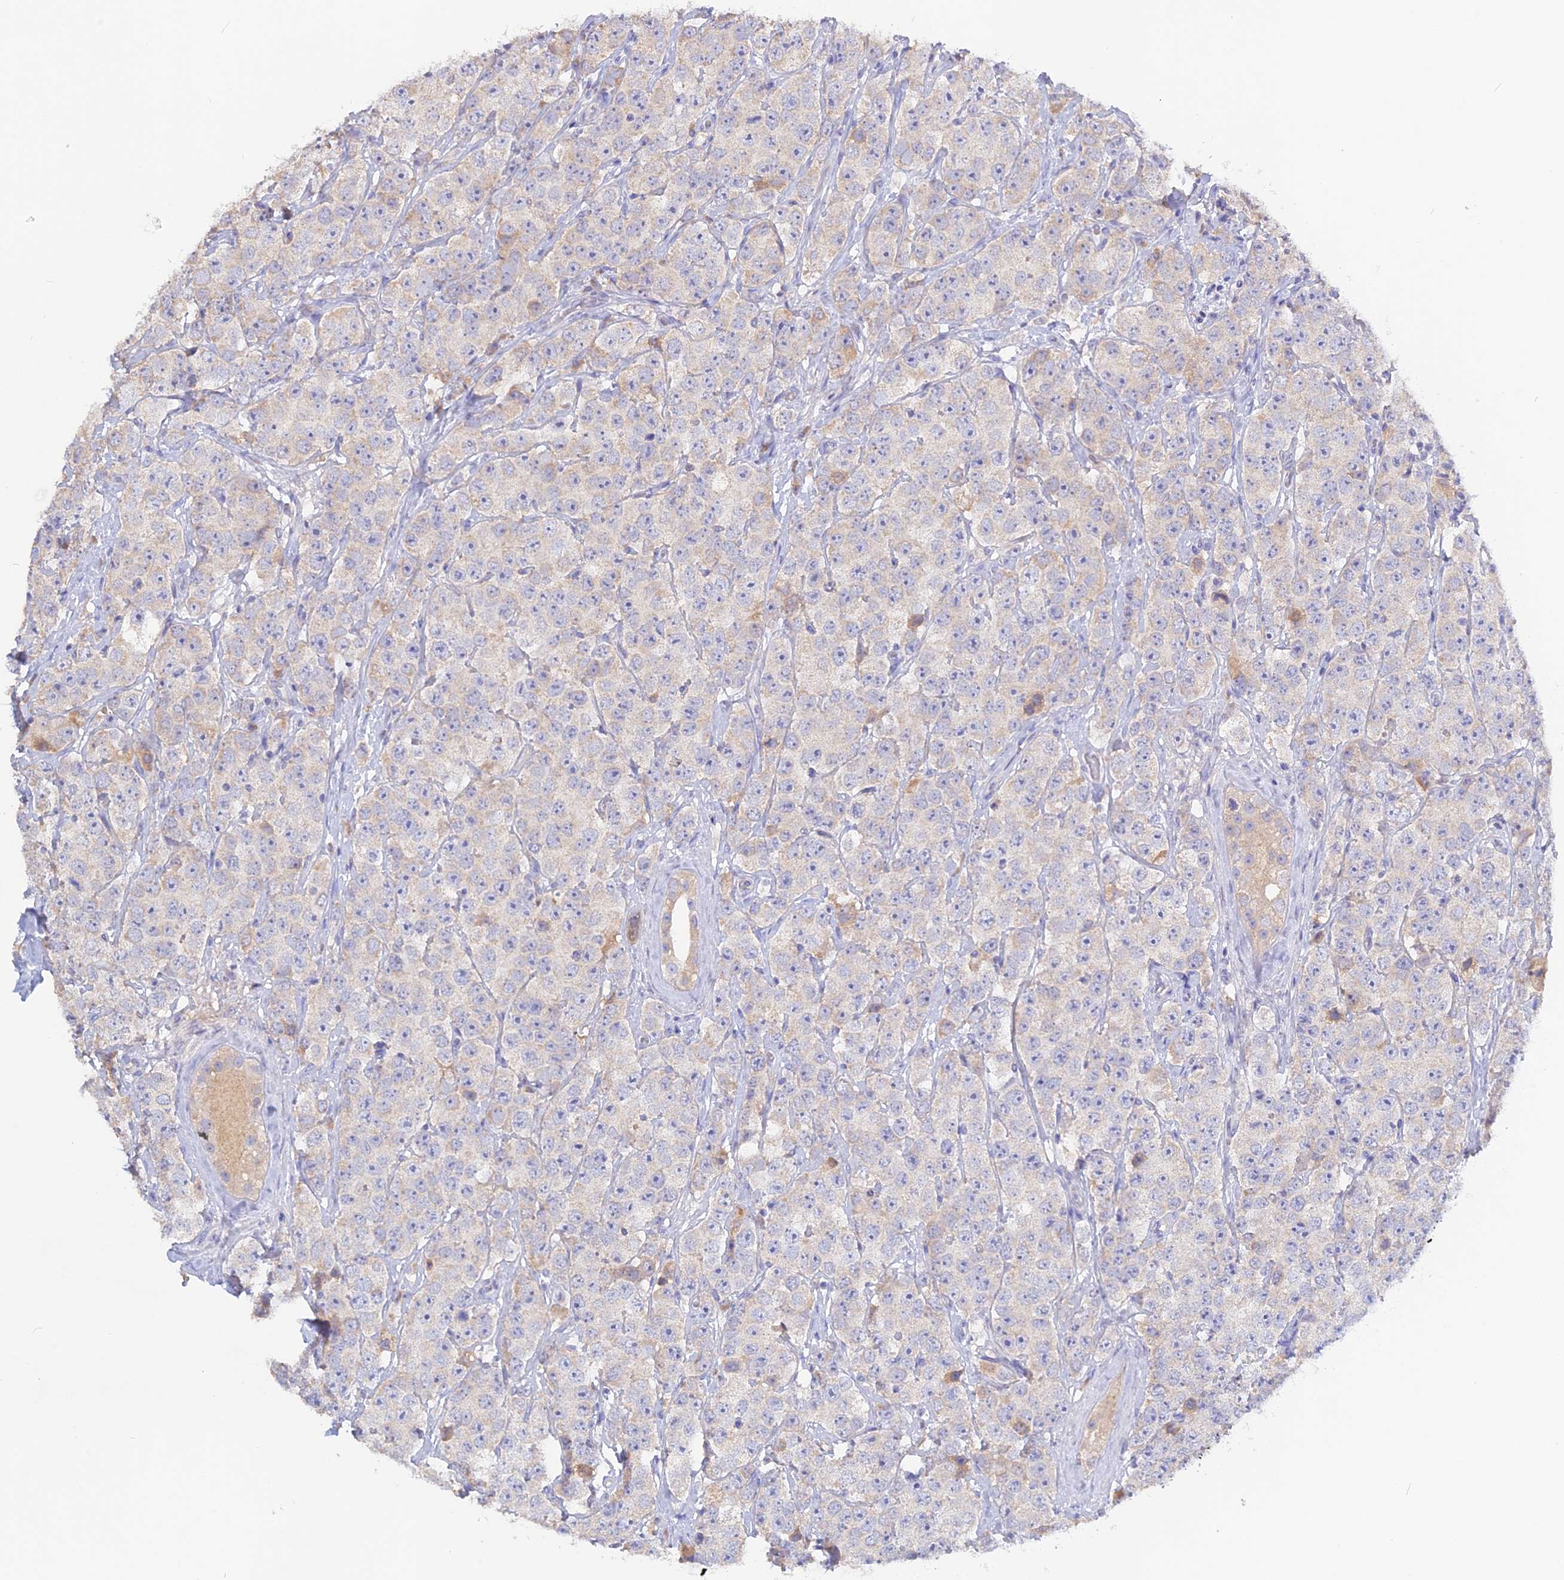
{"staining": {"intensity": "negative", "quantity": "none", "location": "none"}, "tissue": "testis cancer", "cell_type": "Tumor cells", "image_type": "cancer", "snomed": [{"axis": "morphology", "description": "Seminoma, NOS"}, {"axis": "topography", "description": "Testis"}], "caption": "High power microscopy image of an immunohistochemistry (IHC) micrograph of testis seminoma, revealing no significant expression in tumor cells. (DAB (3,3'-diaminobenzidine) immunohistochemistry visualized using brightfield microscopy, high magnification).", "gene": "ADGRA1", "patient": {"sex": "male", "age": 28}}